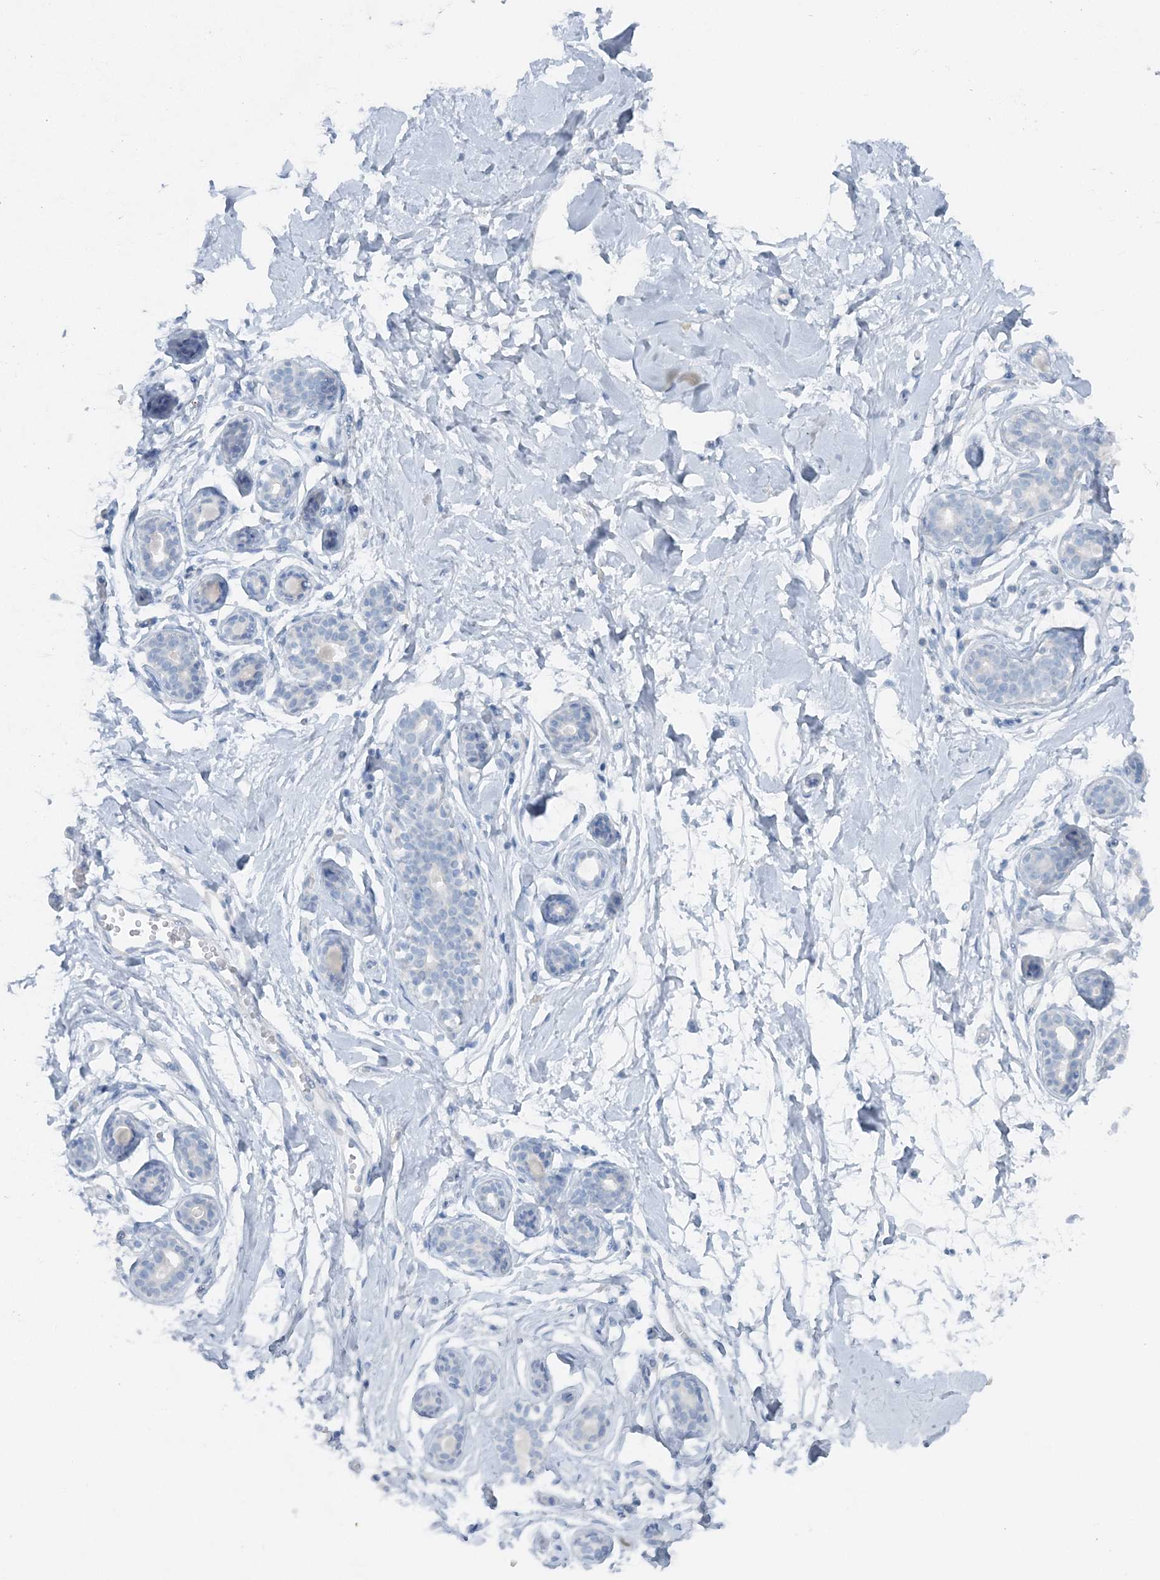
{"staining": {"intensity": "negative", "quantity": "none", "location": "none"}, "tissue": "breast", "cell_type": "Adipocytes", "image_type": "normal", "snomed": [{"axis": "morphology", "description": "Normal tissue, NOS"}, {"axis": "morphology", "description": "Adenoma, NOS"}, {"axis": "topography", "description": "Breast"}], "caption": "Breast stained for a protein using immunohistochemistry shows no positivity adipocytes.", "gene": "ATP11A", "patient": {"sex": "female", "age": 23}}